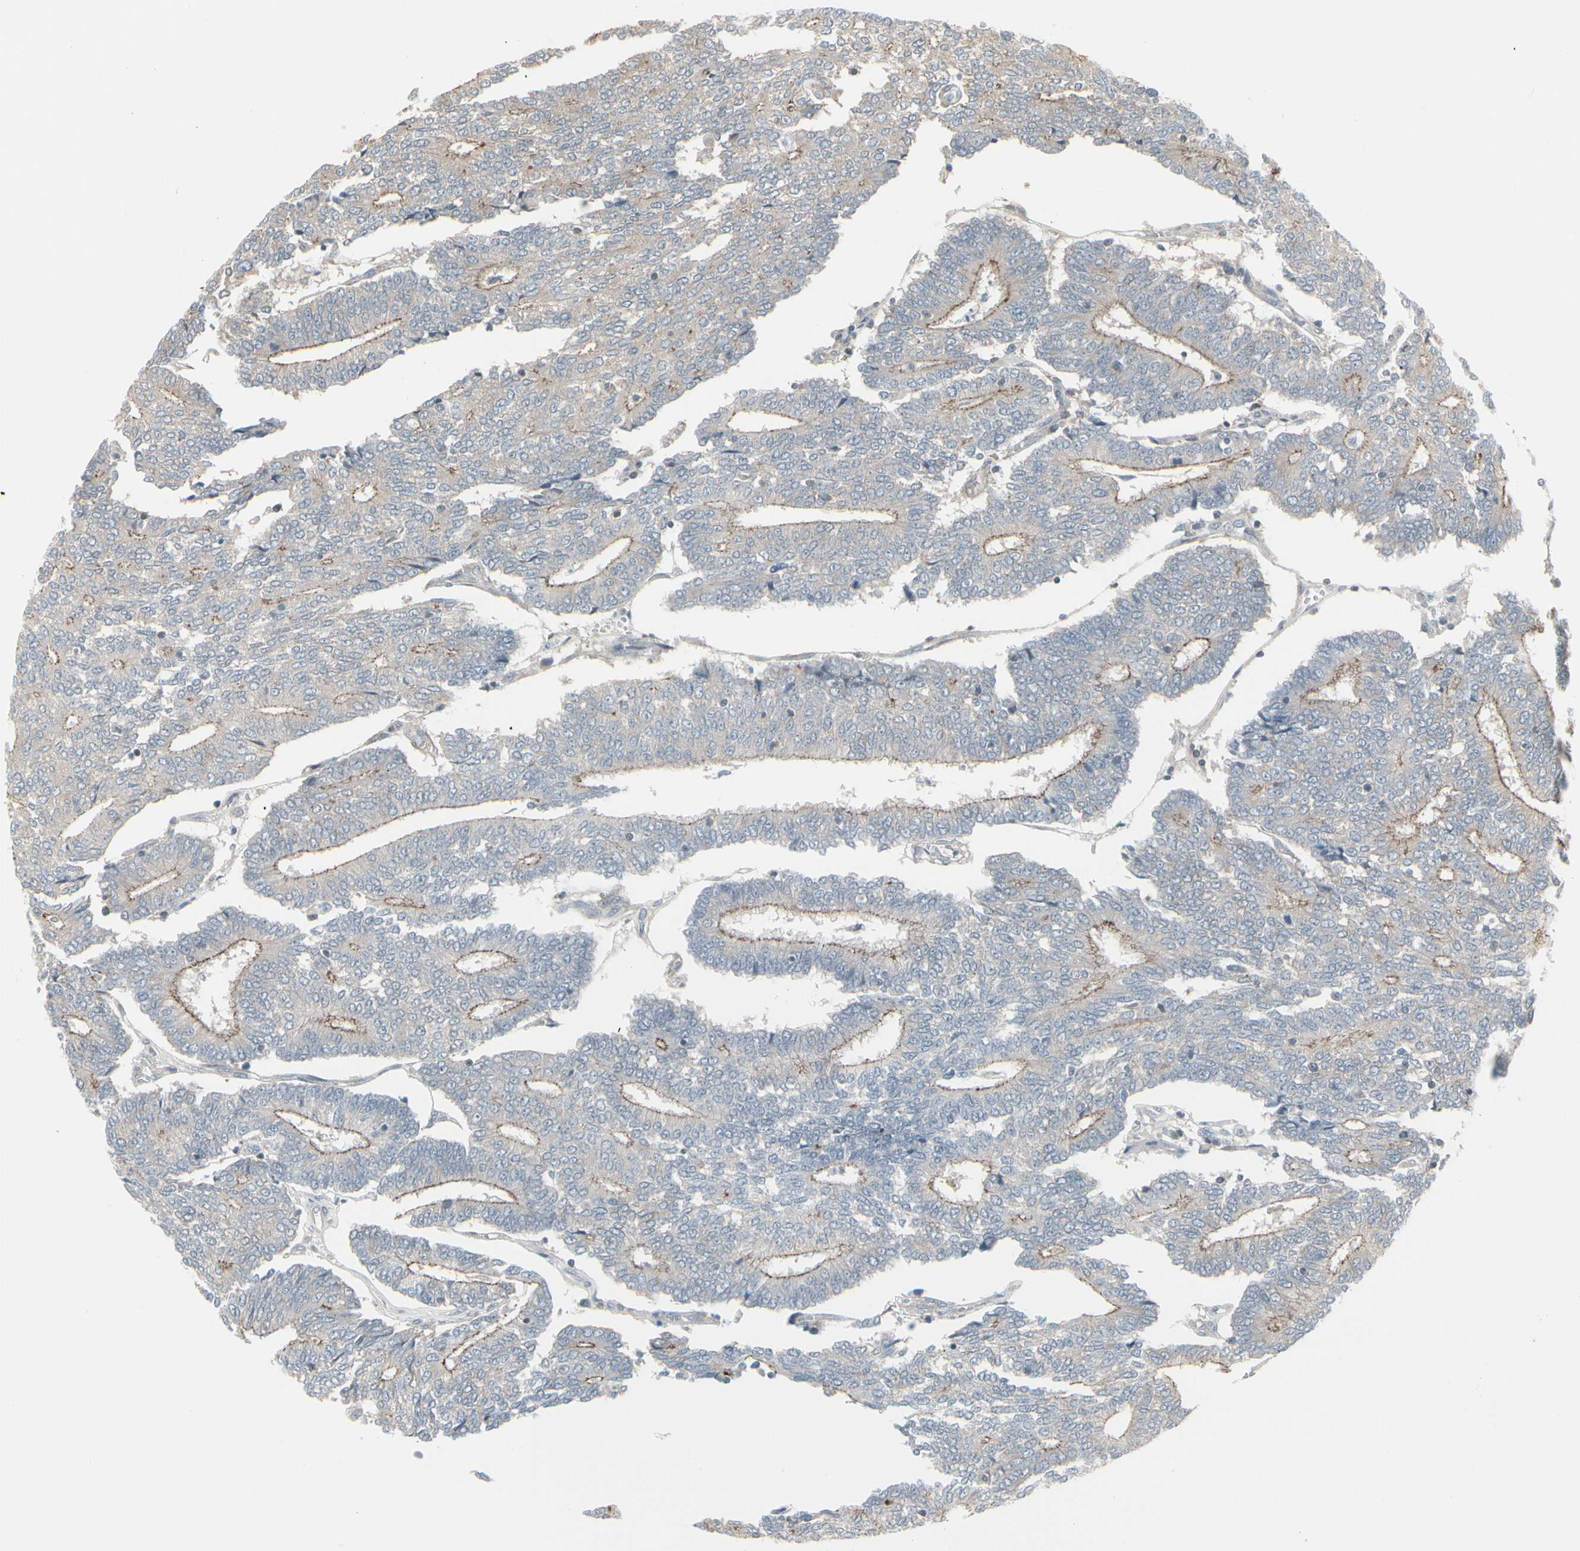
{"staining": {"intensity": "weak", "quantity": ">75%", "location": "cytoplasmic/membranous"}, "tissue": "prostate cancer", "cell_type": "Tumor cells", "image_type": "cancer", "snomed": [{"axis": "morphology", "description": "Adenocarcinoma, High grade"}, {"axis": "topography", "description": "Prostate"}], "caption": "DAB (3,3'-diaminobenzidine) immunohistochemical staining of prostate cancer (adenocarcinoma (high-grade)) demonstrates weak cytoplasmic/membranous protein positivity in approximately >75% of tumor cells. The protein of interest is shown in brown color, while the nuclei are stained blue.", "gene": "EPS15", "patient": {"sex": "male", "age": 55}}